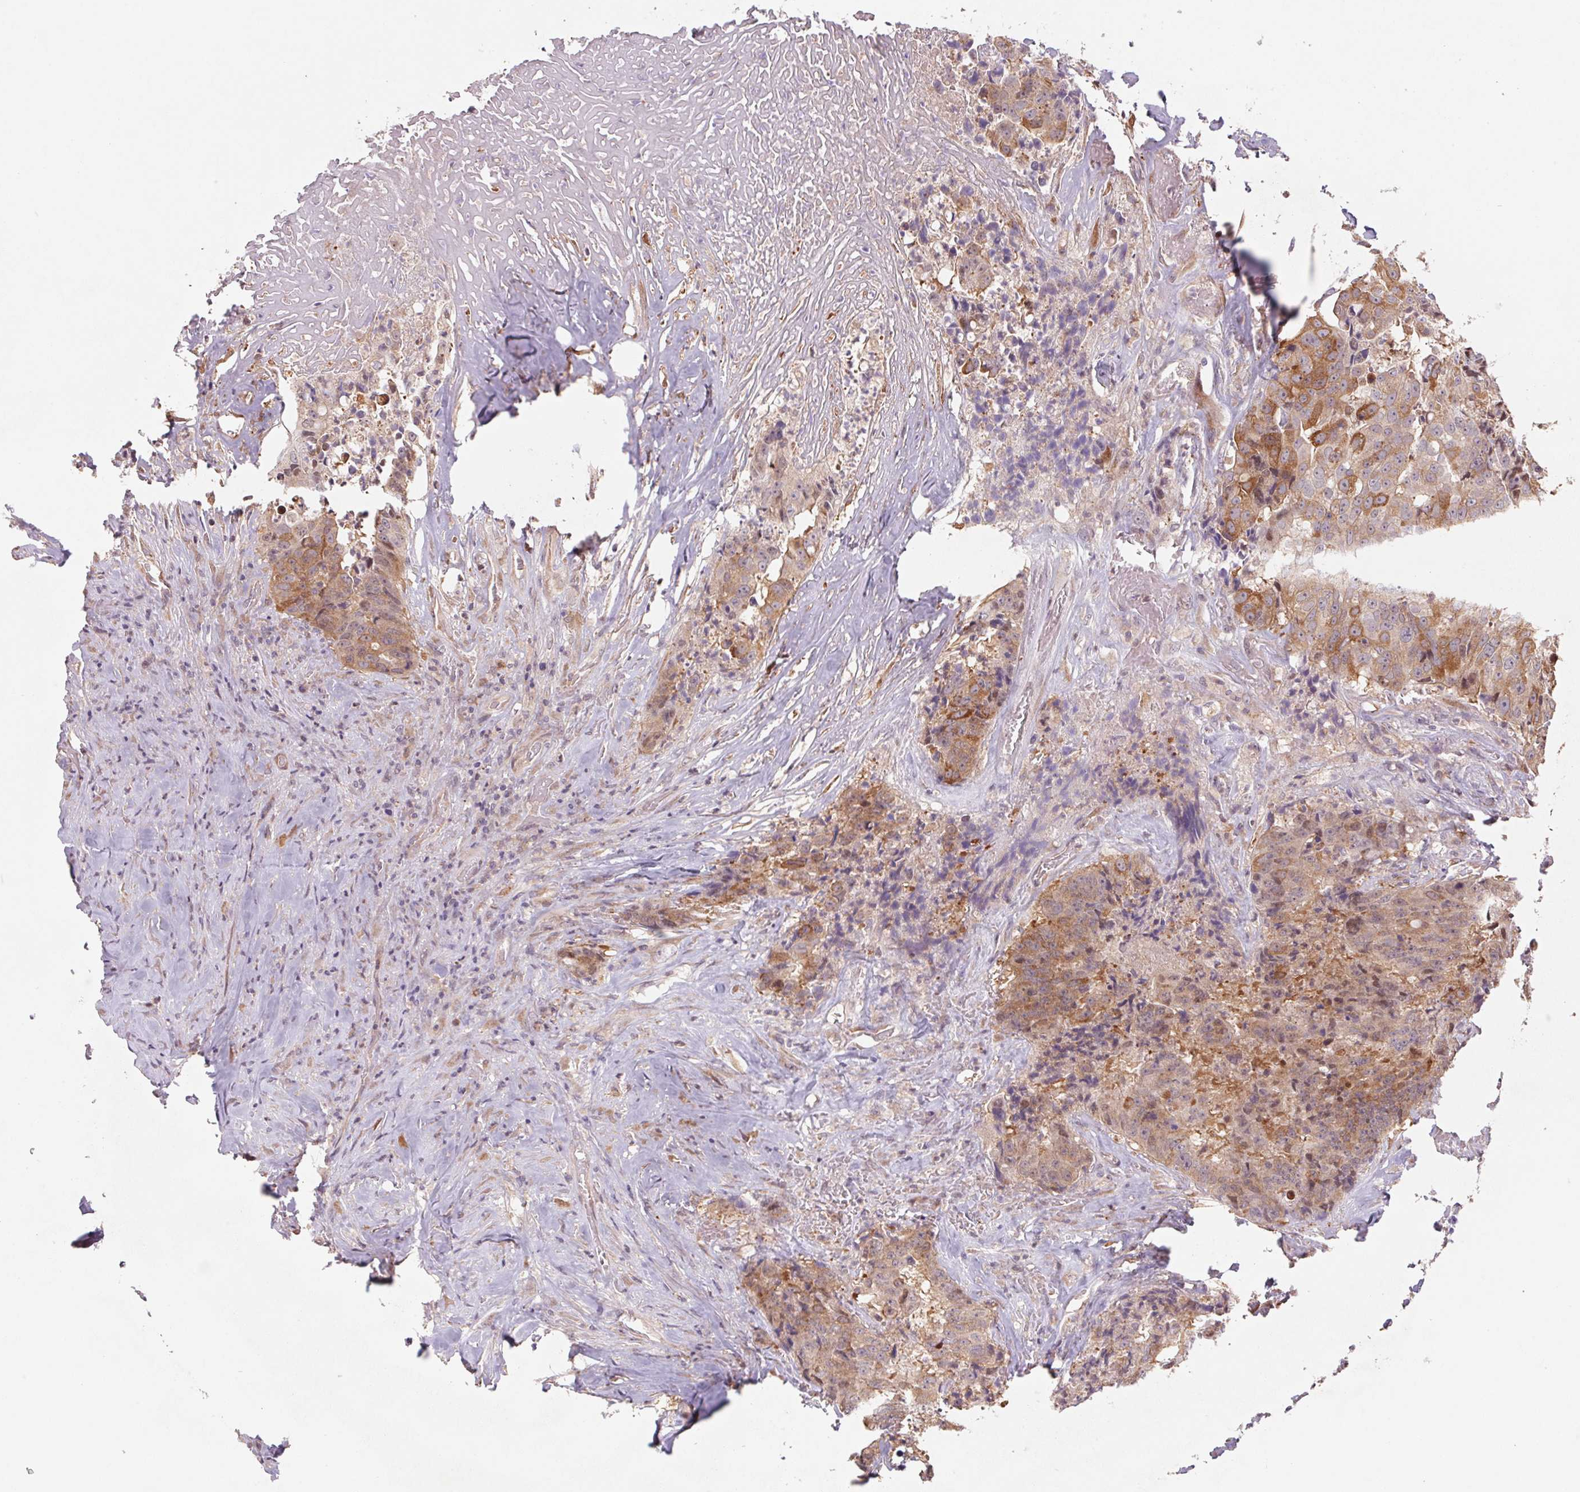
{"staining": {"intensity": "moderate", "quantity": "25%-75%", "location": "cytoplasmic/membranous"}, "tissue": "colorectal cancer", "cell_type": "Tumor cells", "image_type": "cancer", "snomed": [{"axis": "morphology", "description": "Adenocarcinoma, NOS"}, {"axis": "topography", "description": "Rectum"}], "caption": "DAB immunohistochemical staining of human colorectal cancer demonstrates moderate cytoplasmic/membranous protein staining in about 25%-75% of tumor cells.", "gene": "RRM1", "patient": {"sex": "female", "age": 62}}